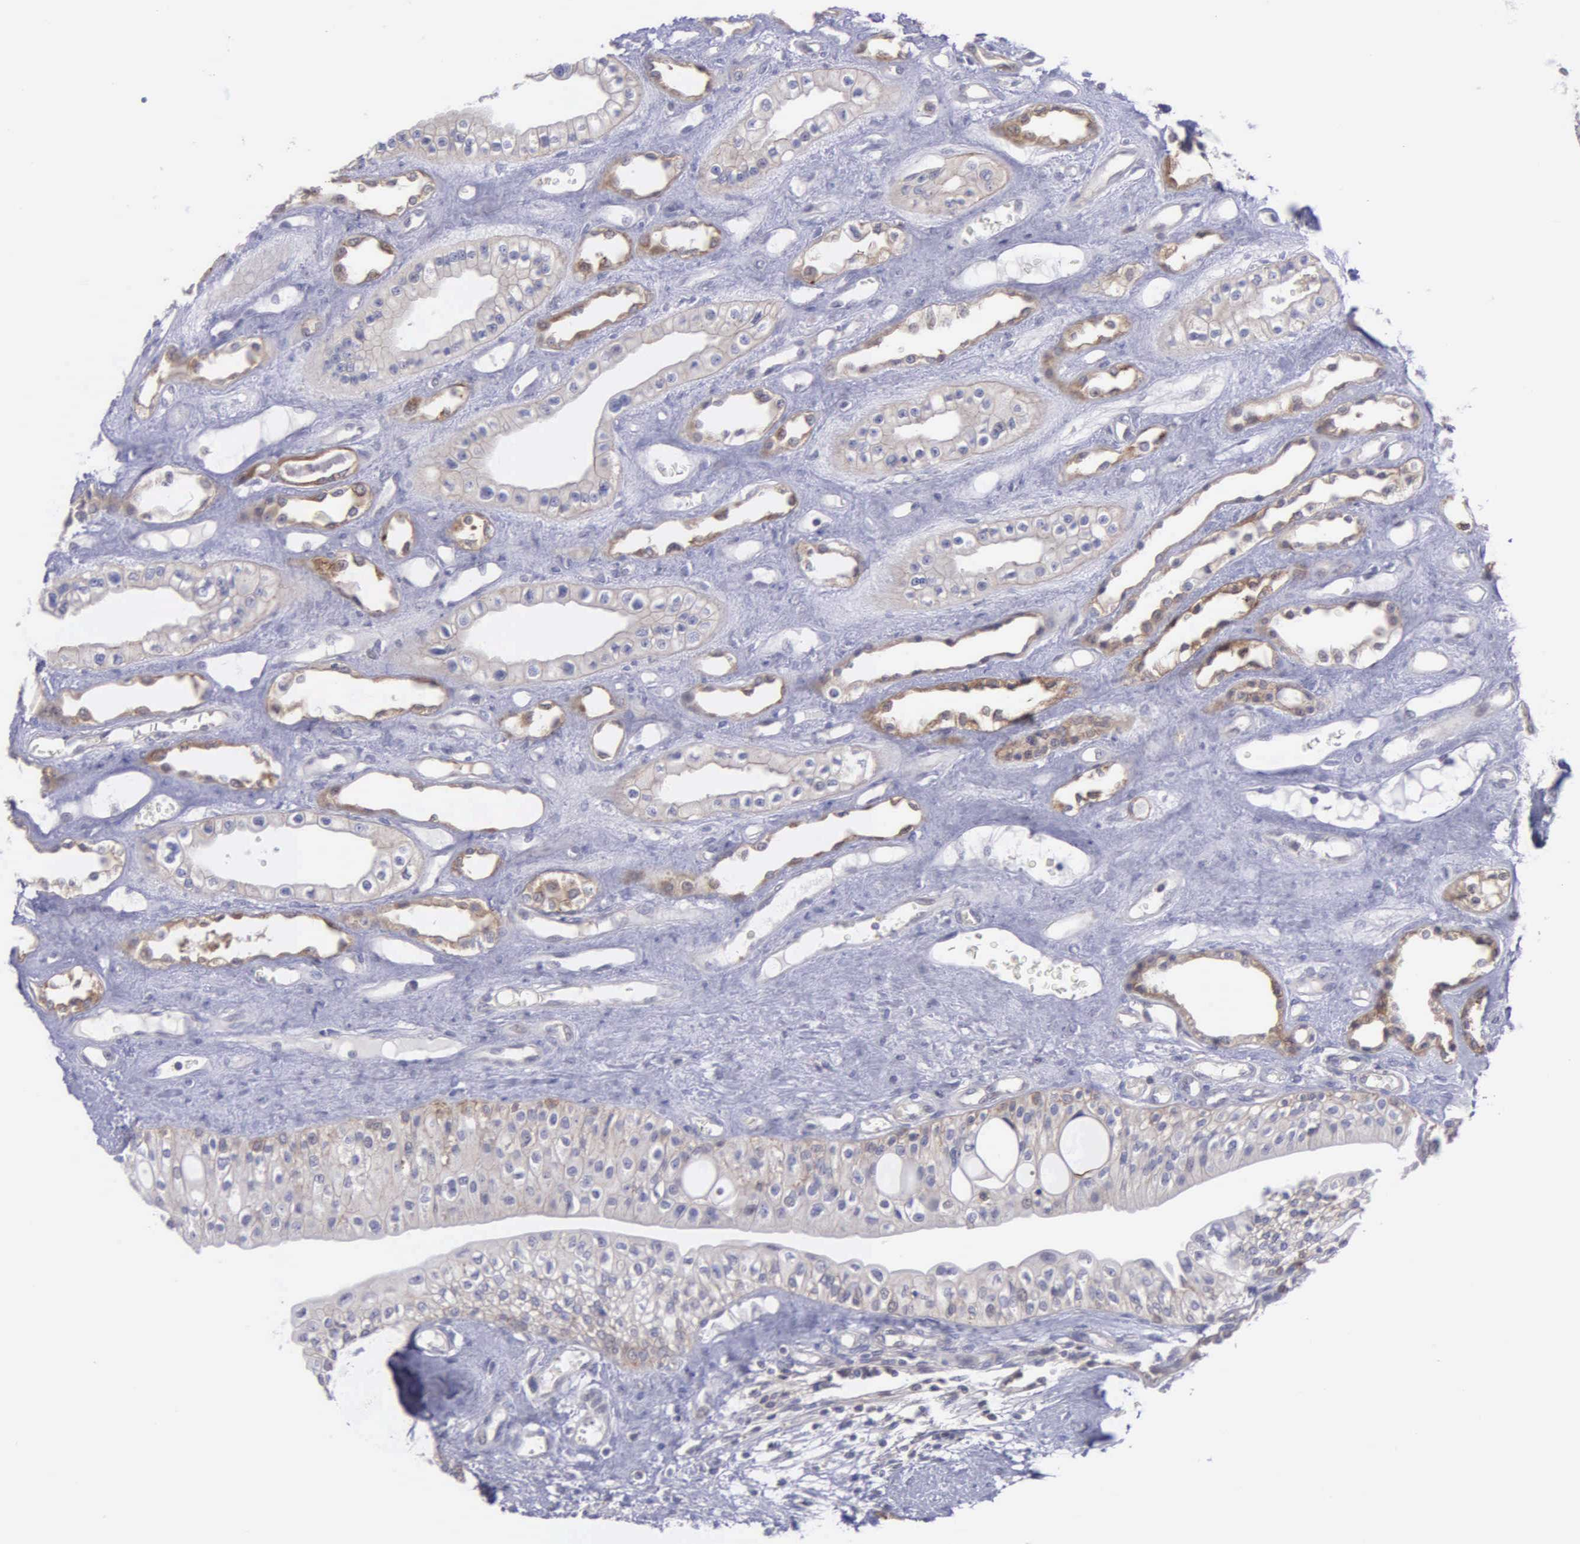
{"staining": {"intensity": "negative", "quantity": "none", "location": "none"}, "tissue": "urinary bladder", "cell_type": "Urothelial cells", "image_type": "normal", "snomed": [{"axis": "morphology", "description": "Normal tissue, NOS"}, {"axis": "topography", "description": "Kidney"}, {"axis": "topography", "description": "Urinary bladder"}], "caption": "DAB (3,3'-diaminobenzidine) immunohistochemical staining of benign urinary bladder exhibits no significant positivity in urothelial cells. (DAB (3,3'-diaminobenzidine) immunohistochemistry, high magnification).", "gene": "MICAL3", "patient": {"sex": "male", "age": 67}}